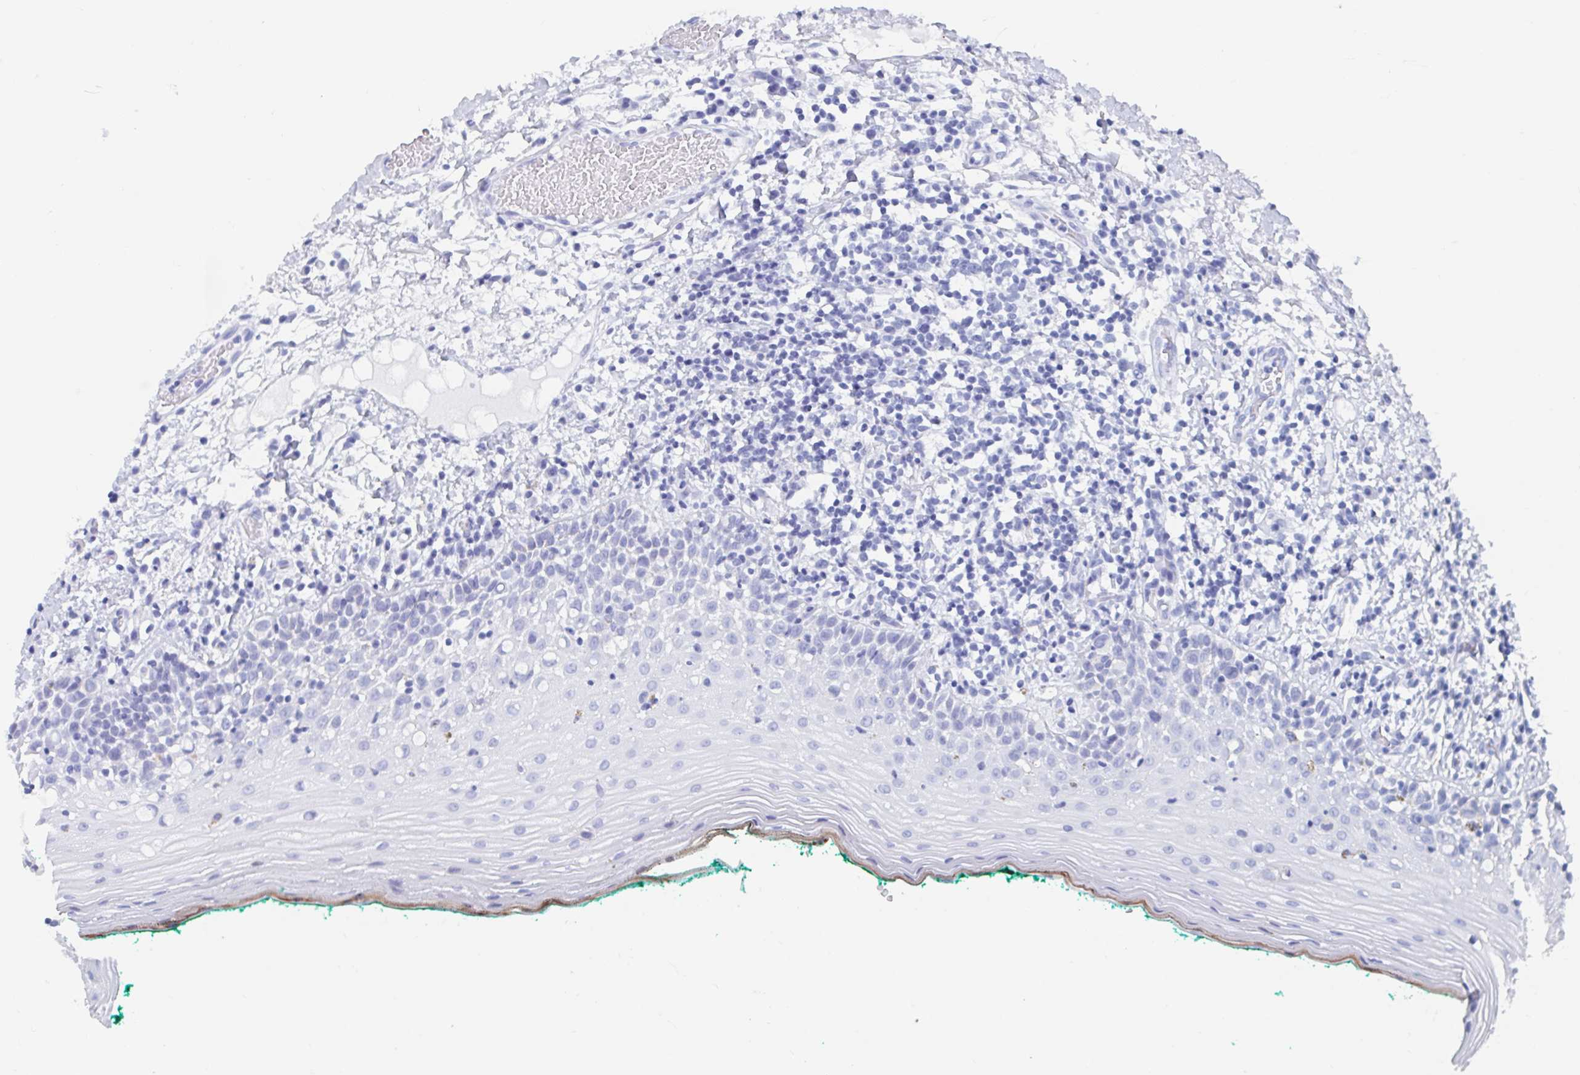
{"staining": {"intensity": "negative", "quantity": "none", "location": "none"}, "tissue": "oral mucosa", "cell_type": "Squamous epithelial cells", "image_type": "normal", "snomed": [{"axis": "morphology", "description": "Normal tissue, NOS"}, {"axis": "topography", "description": "Oral tissue"}], "caption": "Image shows no significant protein positivity in squamous epithelial cells of normal oral mucosa.", "gene": "HDGFL1", "patient": {"sex": "female", "age": 83}}